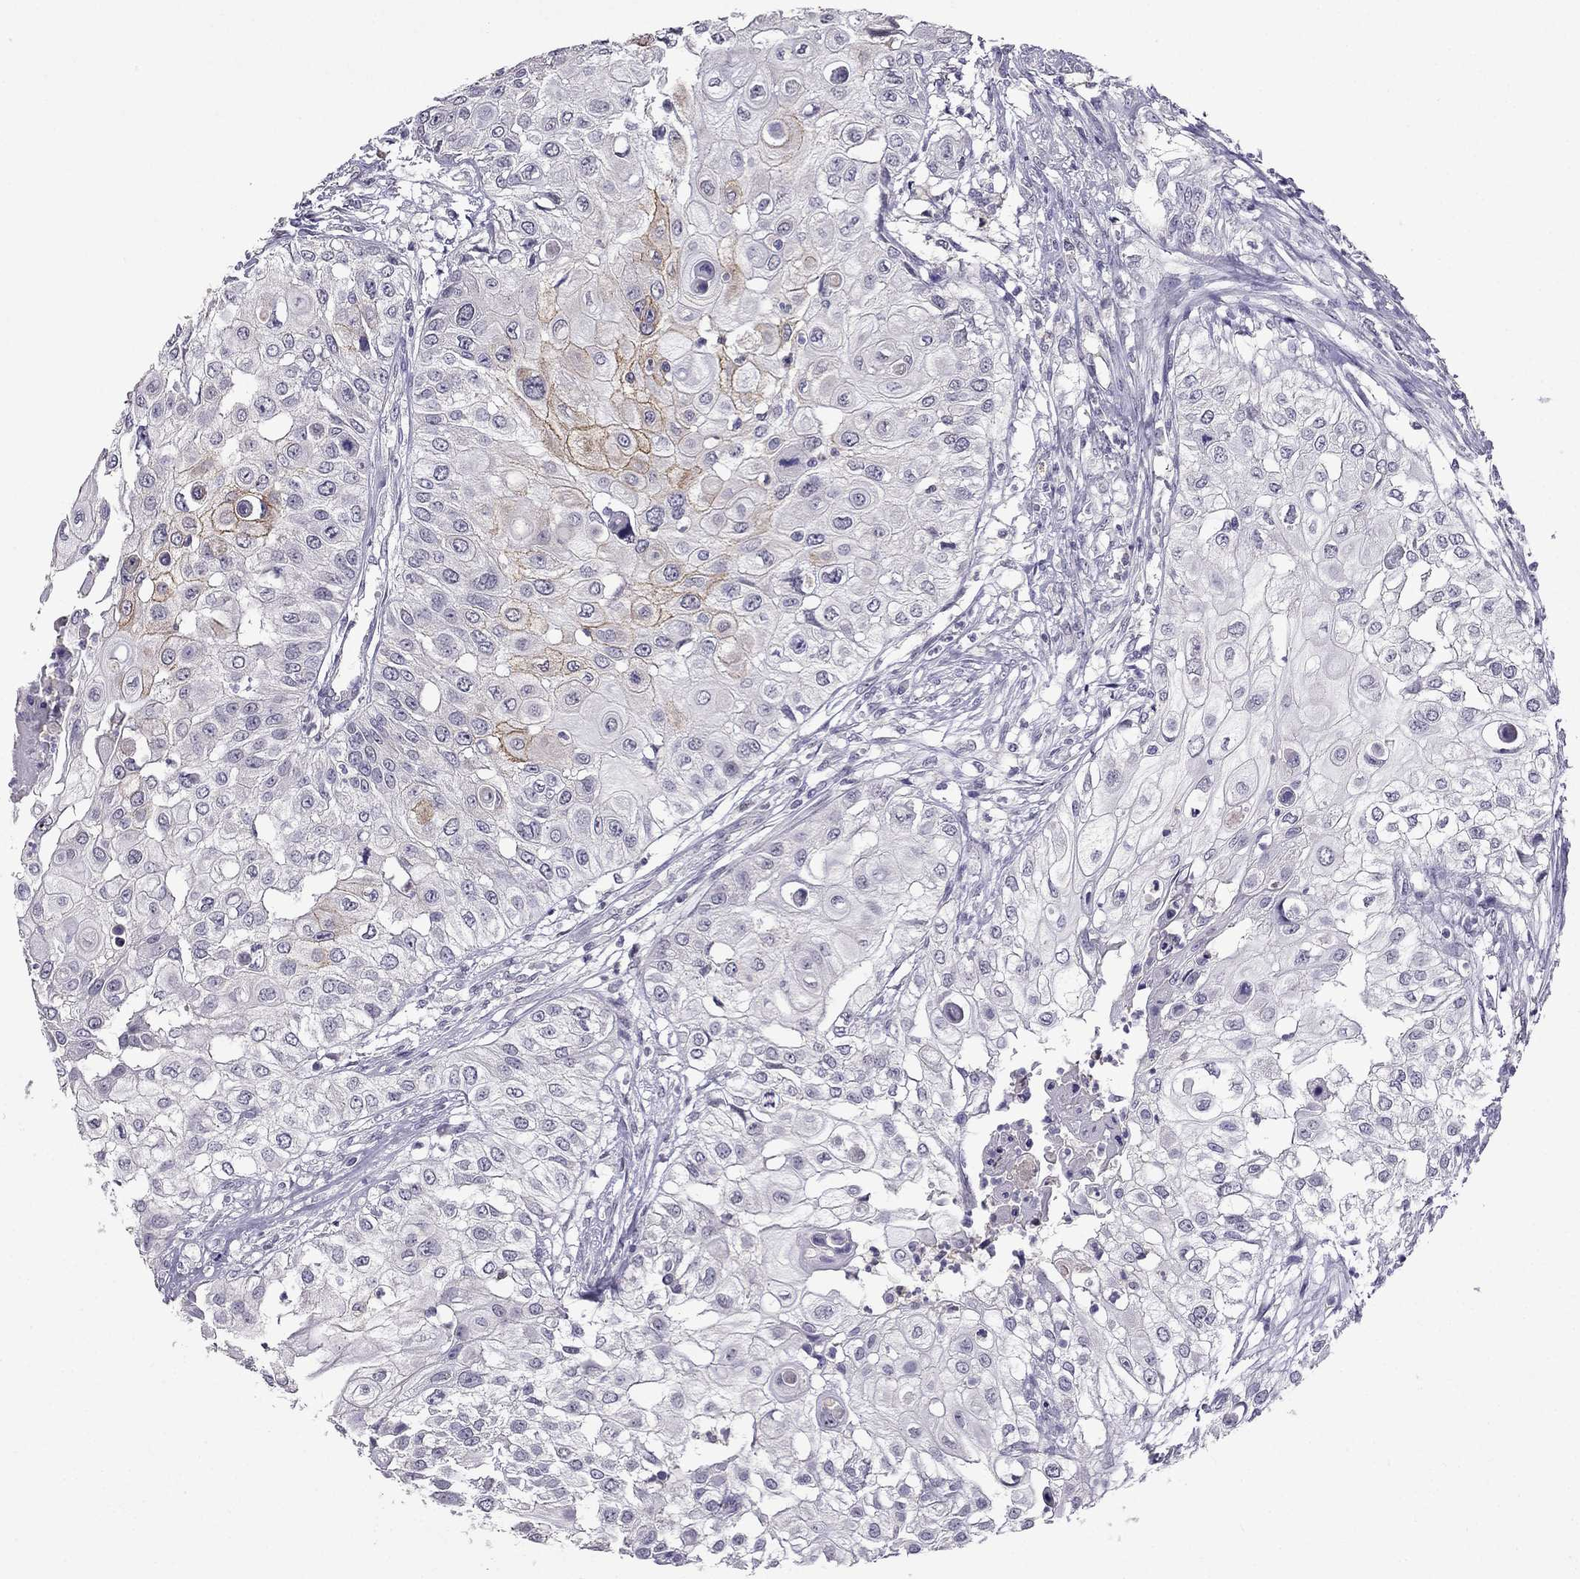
{"staining": {"intensity": "negative", "quantity": "none", "location": "none"}, "tissue": "urothelial cancer", "cell_type": "Tumor cells", "image_type": "cancer", "snomed": [{"axis": "morphology", "description": "Urothelial carcinoma, High grade"}, {"axis": "topography", "description": "Urinary bladder"}], "caption": "Immunohistochemistry of urothelial cancer displays no expression in tumor cells.", "gene": "AQP9", "patient": {"sex": "female", "age": 79}}